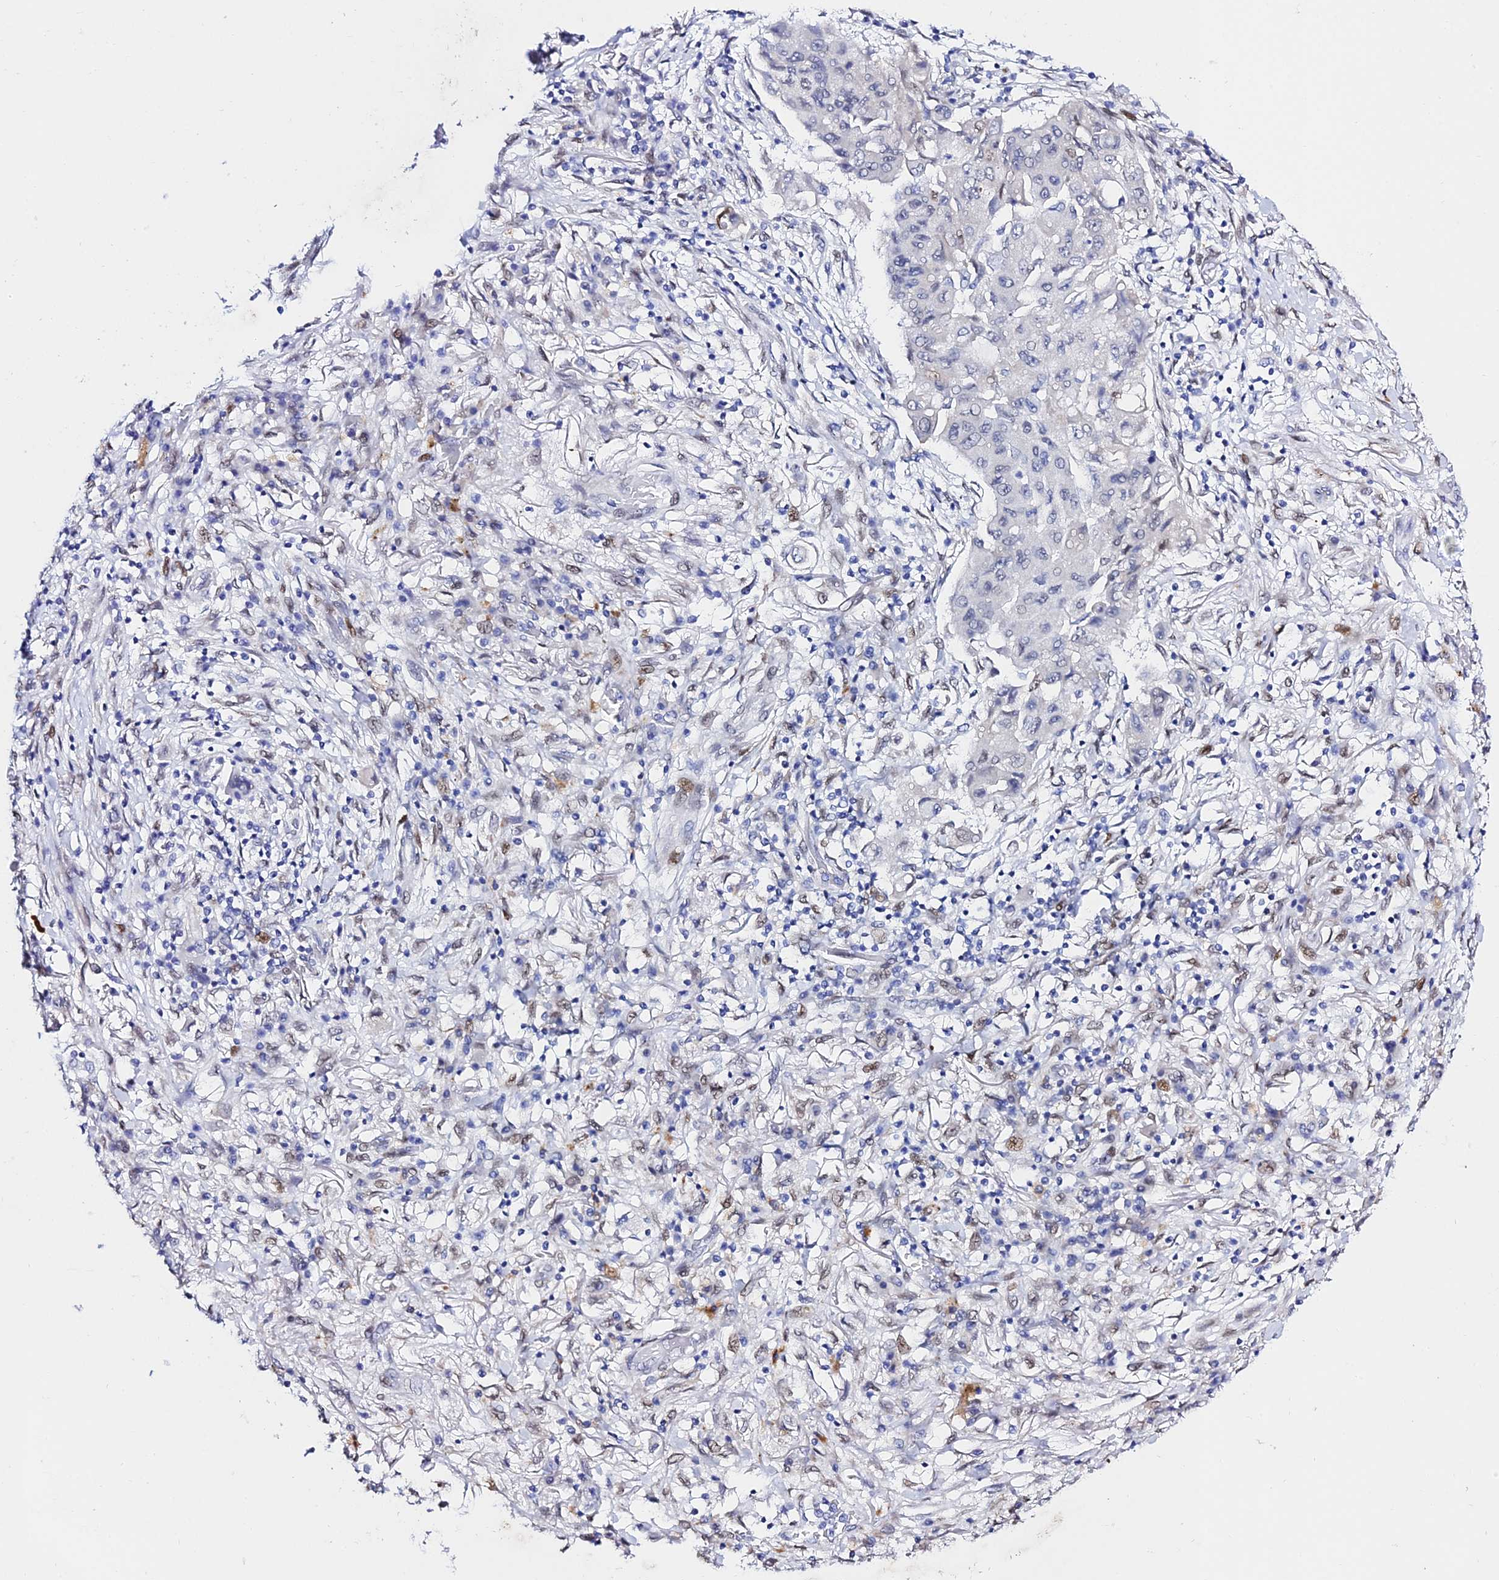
{"staining": {"intensity": "negative", "quantity": "none", "location": "none"}, "tissue": "lung cancer", "cell_type": "Tumor cells", "image_type": "cancer", "snomed": [{"axis": "morphology", "description": "Squamous cell carcinoma, NOS"}, {"axis": "topography", "description": "Lung"}], "caption": "Immunohistochemical staining of lung squamous cell carcinoma reveals no significant staining in tumor cells. (DAB (3,3'-diaminobenzidine) IHC visualized using brightfield microscopy, high magnification).", "gene": "POFUT2", "patient": {"sex": "male", "age": 74}}